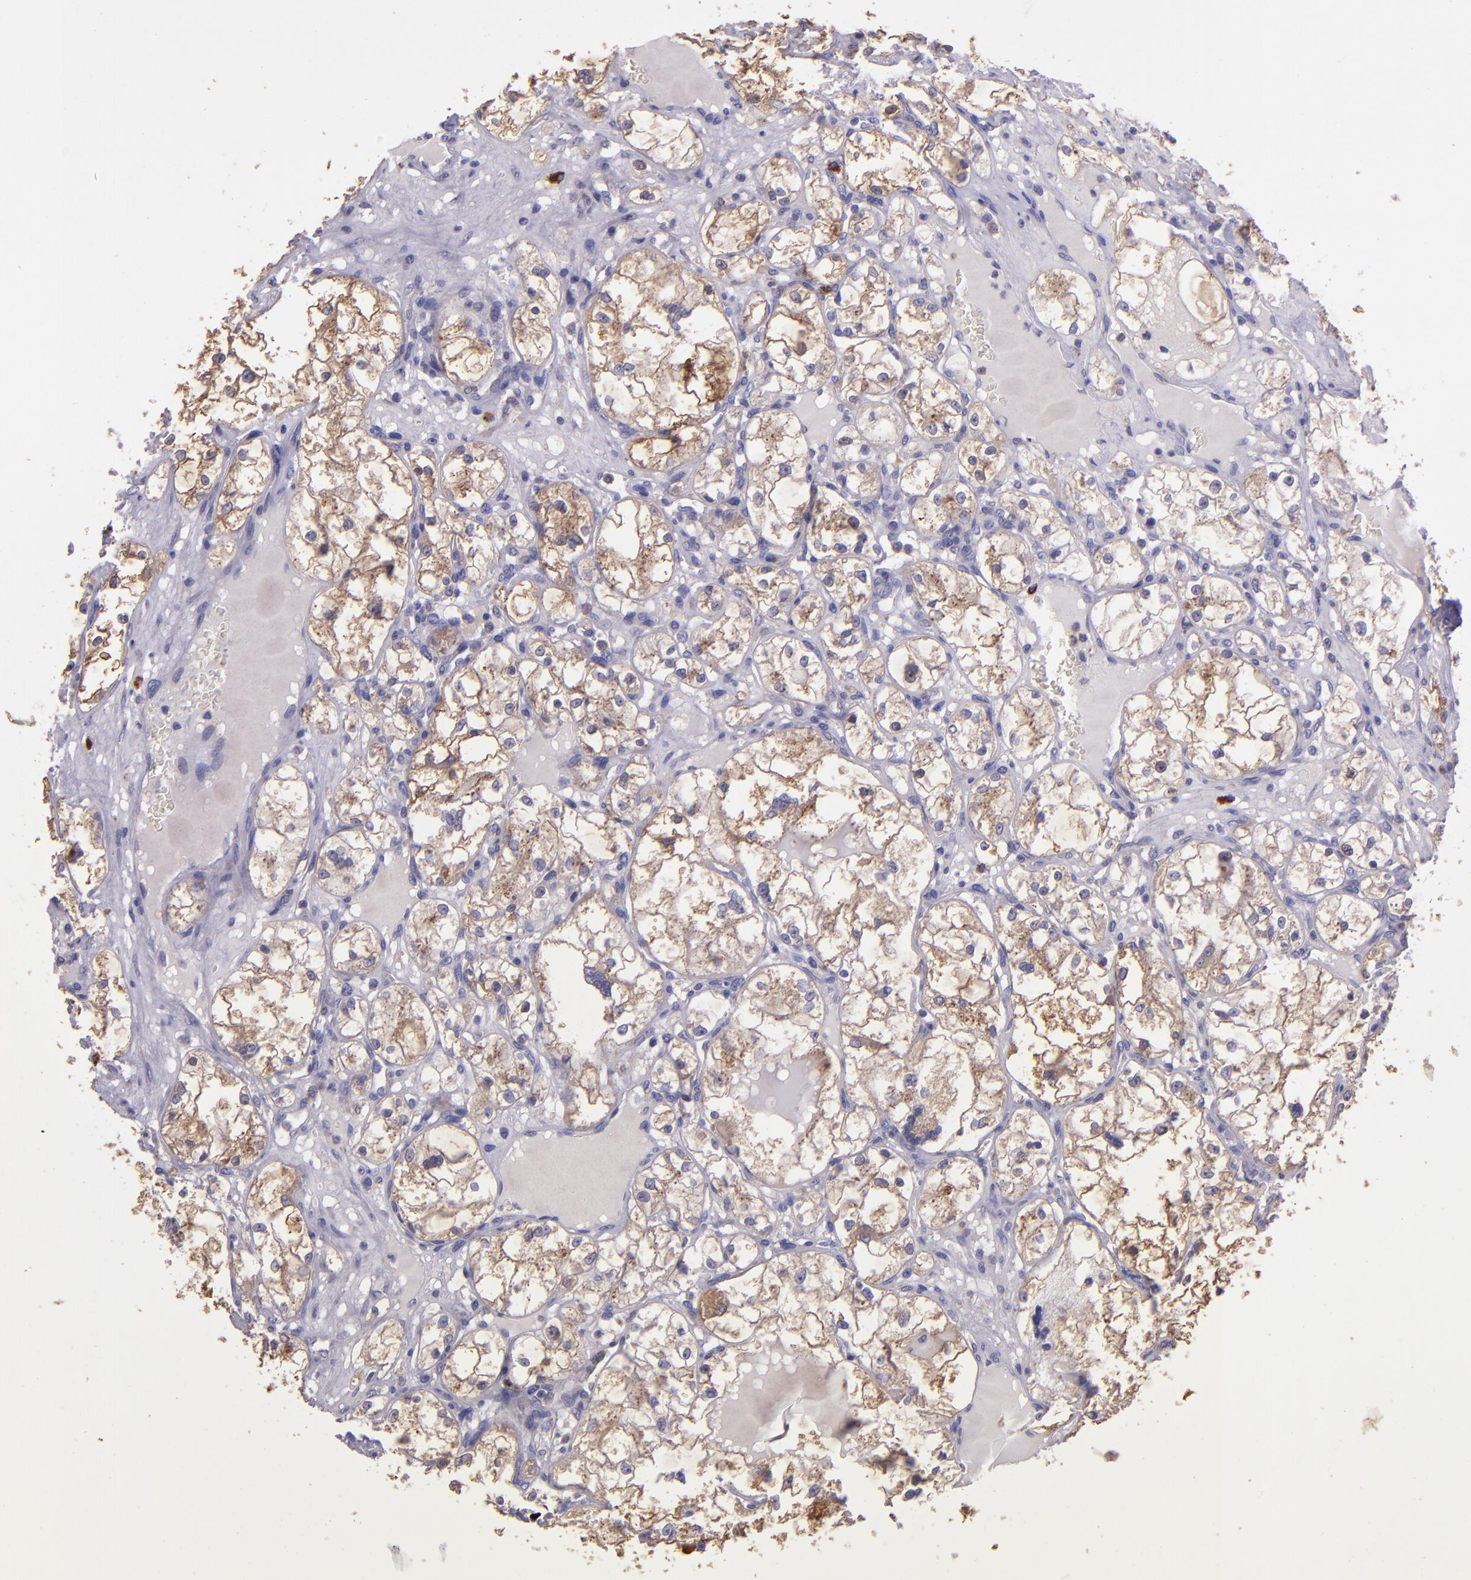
{"staining": {"intensity": "weak", "quantity": ">75%", "location": "cytoplasmic/membranous"}, "tissue": "renal cancer", "cell_type": "Tumor cells", "image_type": "cancer", "snomed": [{"axis": "morphology", "description": "Adenocarcinoma, NOS"}, {"axis": "topography", "description": "Kidney"}], "caption": "DAB (3,3'-diaminobenzidine) immunohistochemical staining of renal cancer exhibits weak cytoplasmic/membranous protein expression in approximately >75% of tumor cells.", "gene": "WASHC1", "patient": {"sex": "male", "age": 61}}